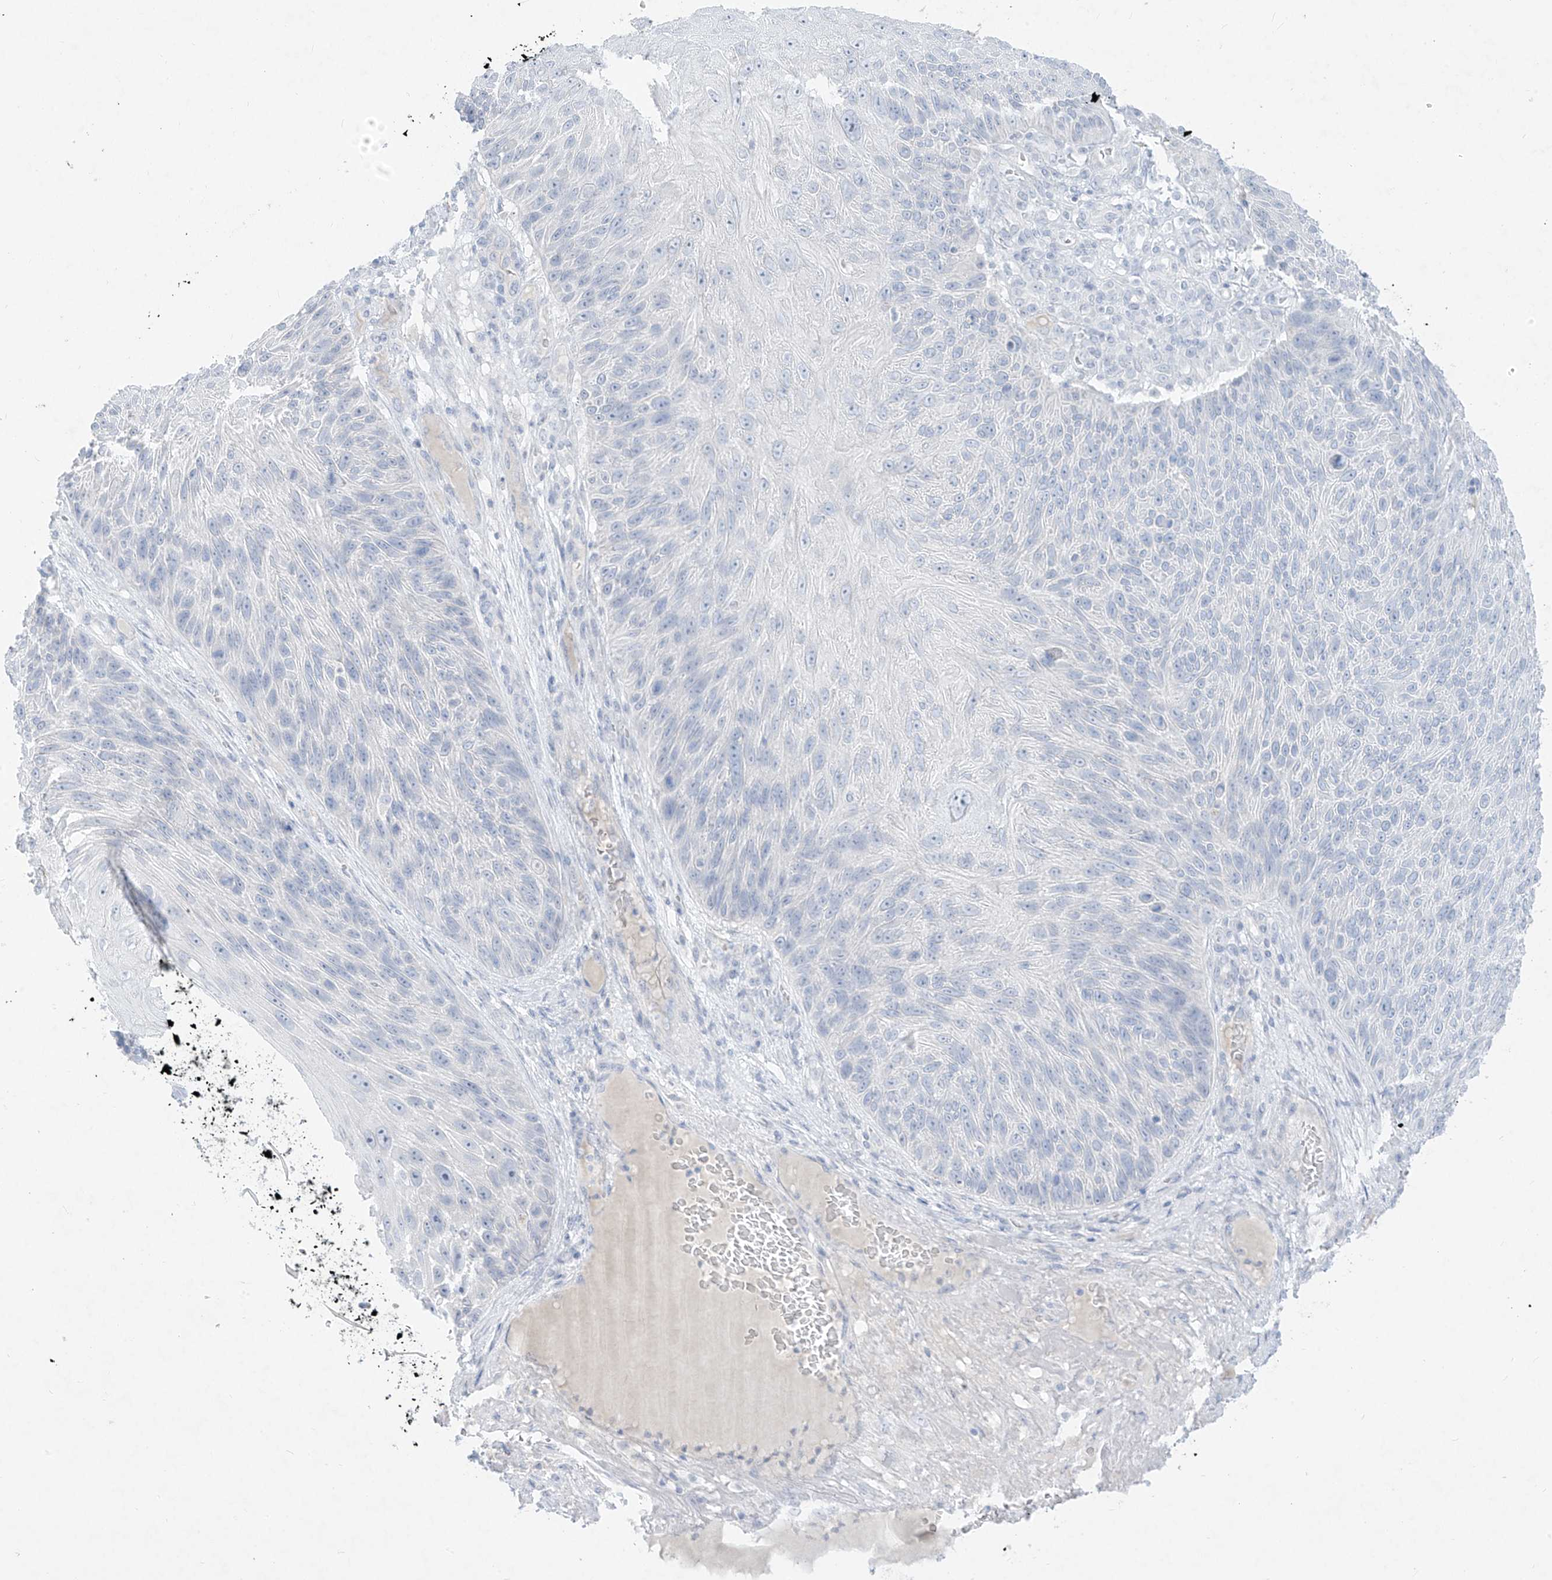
{"staining": {"intensity": "negative", "quantity": "none", "location": "none"}, "tissue": "skin cancer", "cell_type": "Tumor cells", "image_type": "cancer", "snomed": [{"axis": "morphology", "description": "Squamous cell carcinoma, NOS"}, {"axis": "topography", "description": "Skin"}], "caption": "Human skin squamous cell carcinoma stained for a protein using immunohistochemistry (IHC) exhibits no positivity in tumor cells.", "gene": "TGM4", "patient": {"sex": "female", "age": 88}}